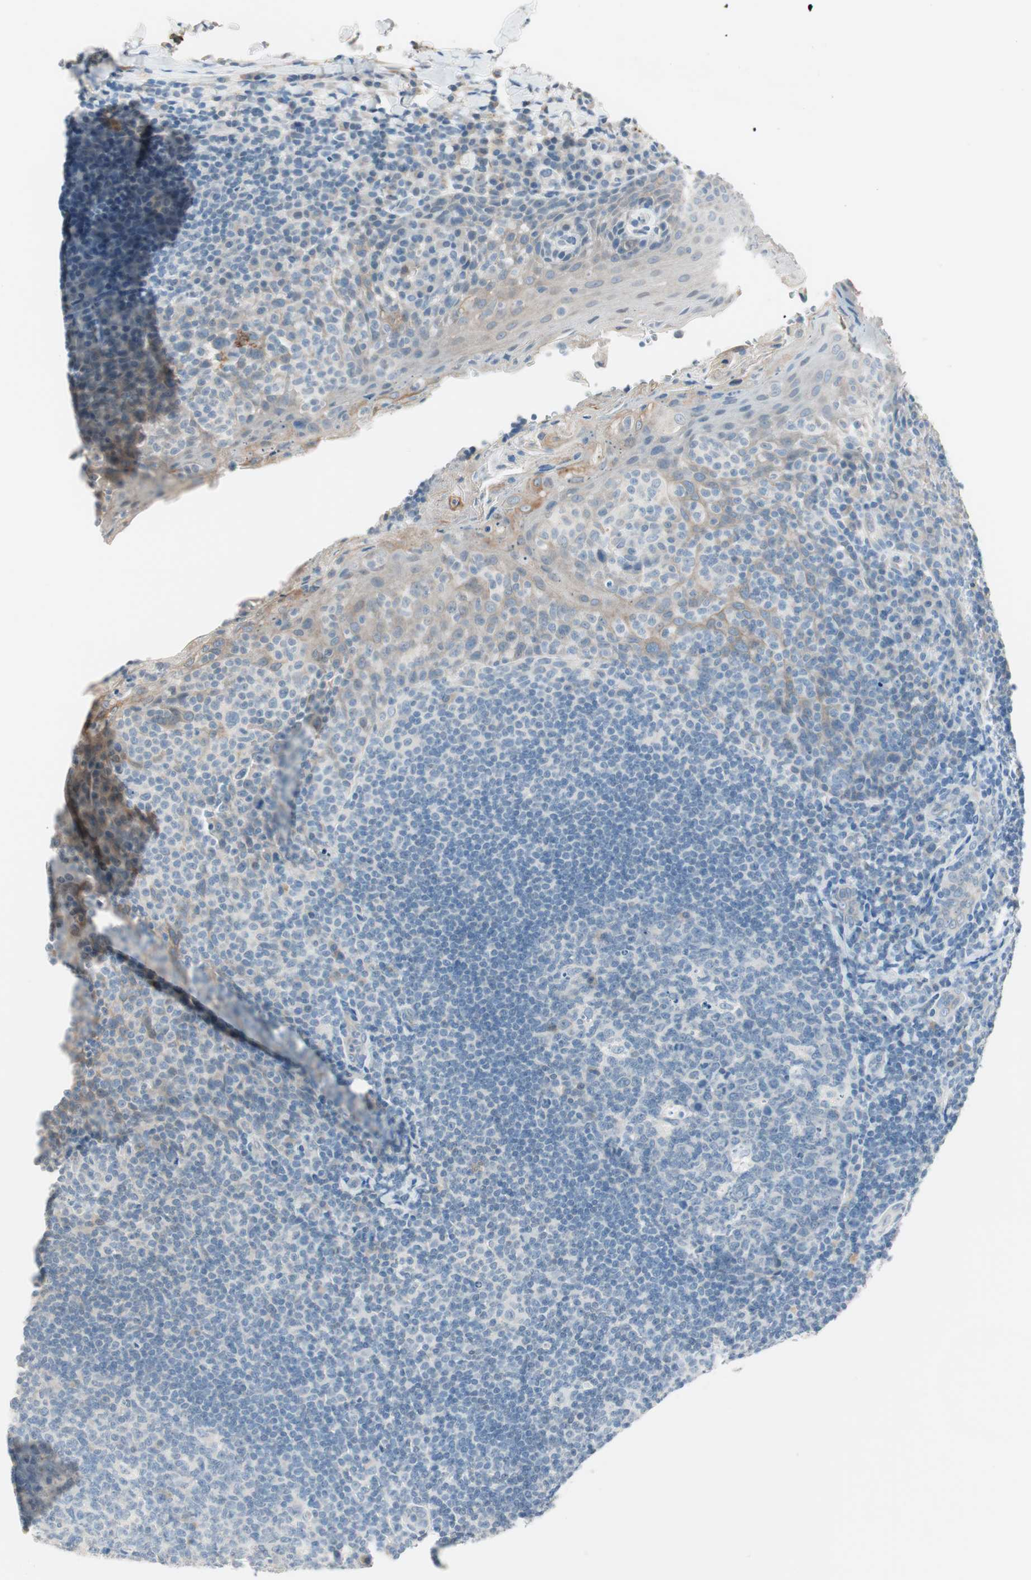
{"staining": {"intensity": "weak", "quantity": "<25%", "location": "cytoplasmic/membranous"}, "tissue": "tonsil", "cell_type": "Germinal center cells", "image_type": "normal", "snomed": [{"axis": "morphology", "description": "Normal tissue, NOS"}, {"axis": "topography", "description": "Tonsil"}], "caption": "The micrograph exhibits no significant positivity in germinal center cells of tonsil.", "gene": "GNAO1", "patient": {"sex": "male", "age": 17}}